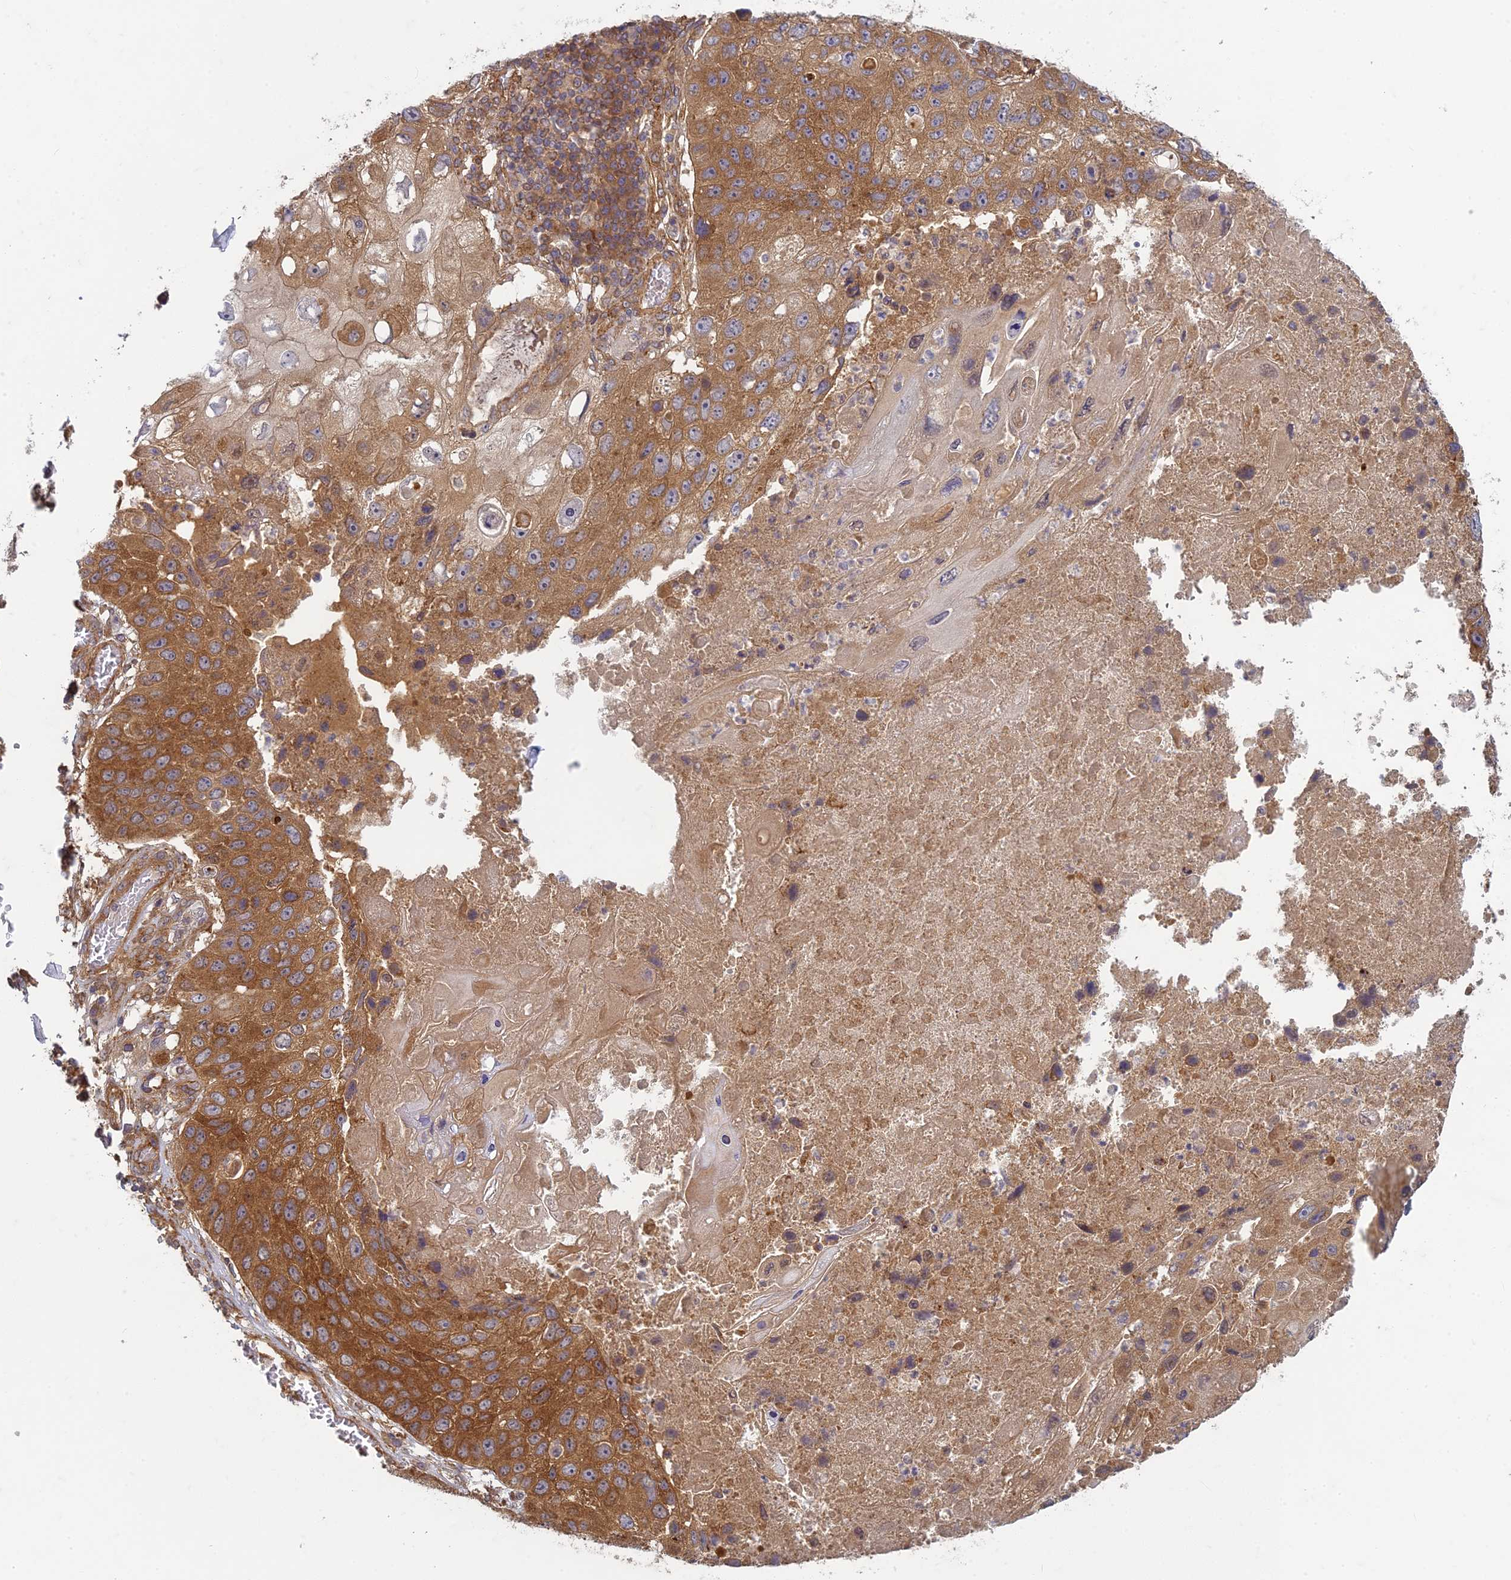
{"staining": {"intensity": "moderate", "quantity": ">75%", "location": "cytoplasmic/membranous"}, "tissue": "lung cancer", "cell_type": "Tumor cells", "image_type": "cancer", "snomed": [{"axis": "morphology", "description": "Squamous cell carcinoma, NOS"}, {"axis": "topography", "description": "Lung"}], "caption": "Protein analysis of lung cancer (squamous cell carcinoma) tissue shows moderate cytoplasmic/membranous expression in approximately >75% of tumor cells. Immunohistochemistry (ihc) stains the protein of interest in brown and the nuclei are stained blue.", "gene": "TCF25", "patient": {"sex": "male", "age": 61}}